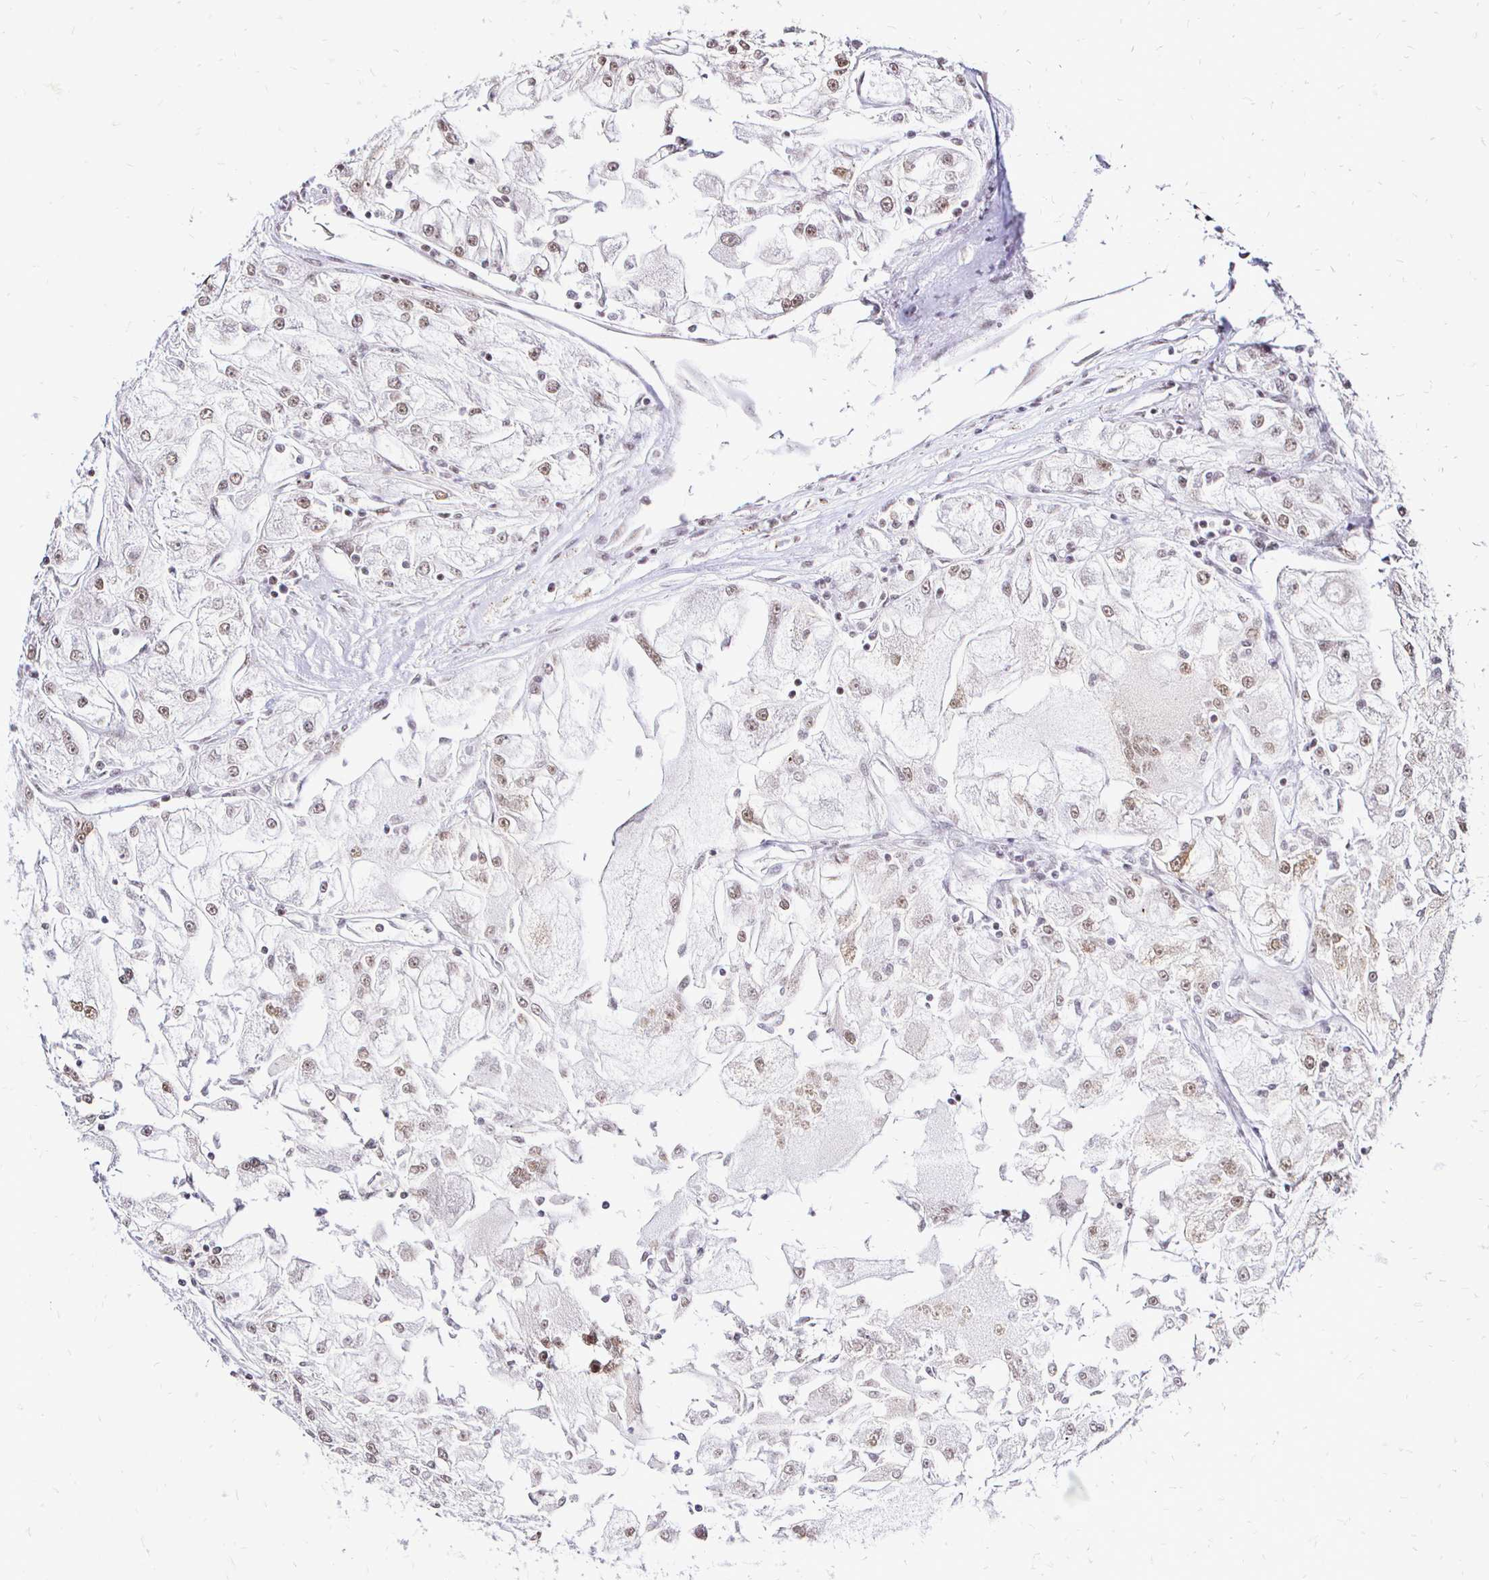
{"staining": {"intensity": "weak", "quantity": "25%-75%", "location": "nuclear"}, "tissue": "renal cancer", "cell_type": "Tumor cells", "image_type": "cancer", "snomed": [{"axis": "morphology", "description": "Adenocarcinoma, NOS"}, {"axis": "topography", "description": "Kidney"}], "caption": "Protein staining of renal cancer (adenocarcinoma) tissue shows weak nuclear expression in about 25%-75% of tumor cells. Immunohistochemistry (ihc) stains the protein of interest in brown and the nuclei are stained blue.", "gene": "SIN3A", "patient": {"sex": "female", "age": 72}}